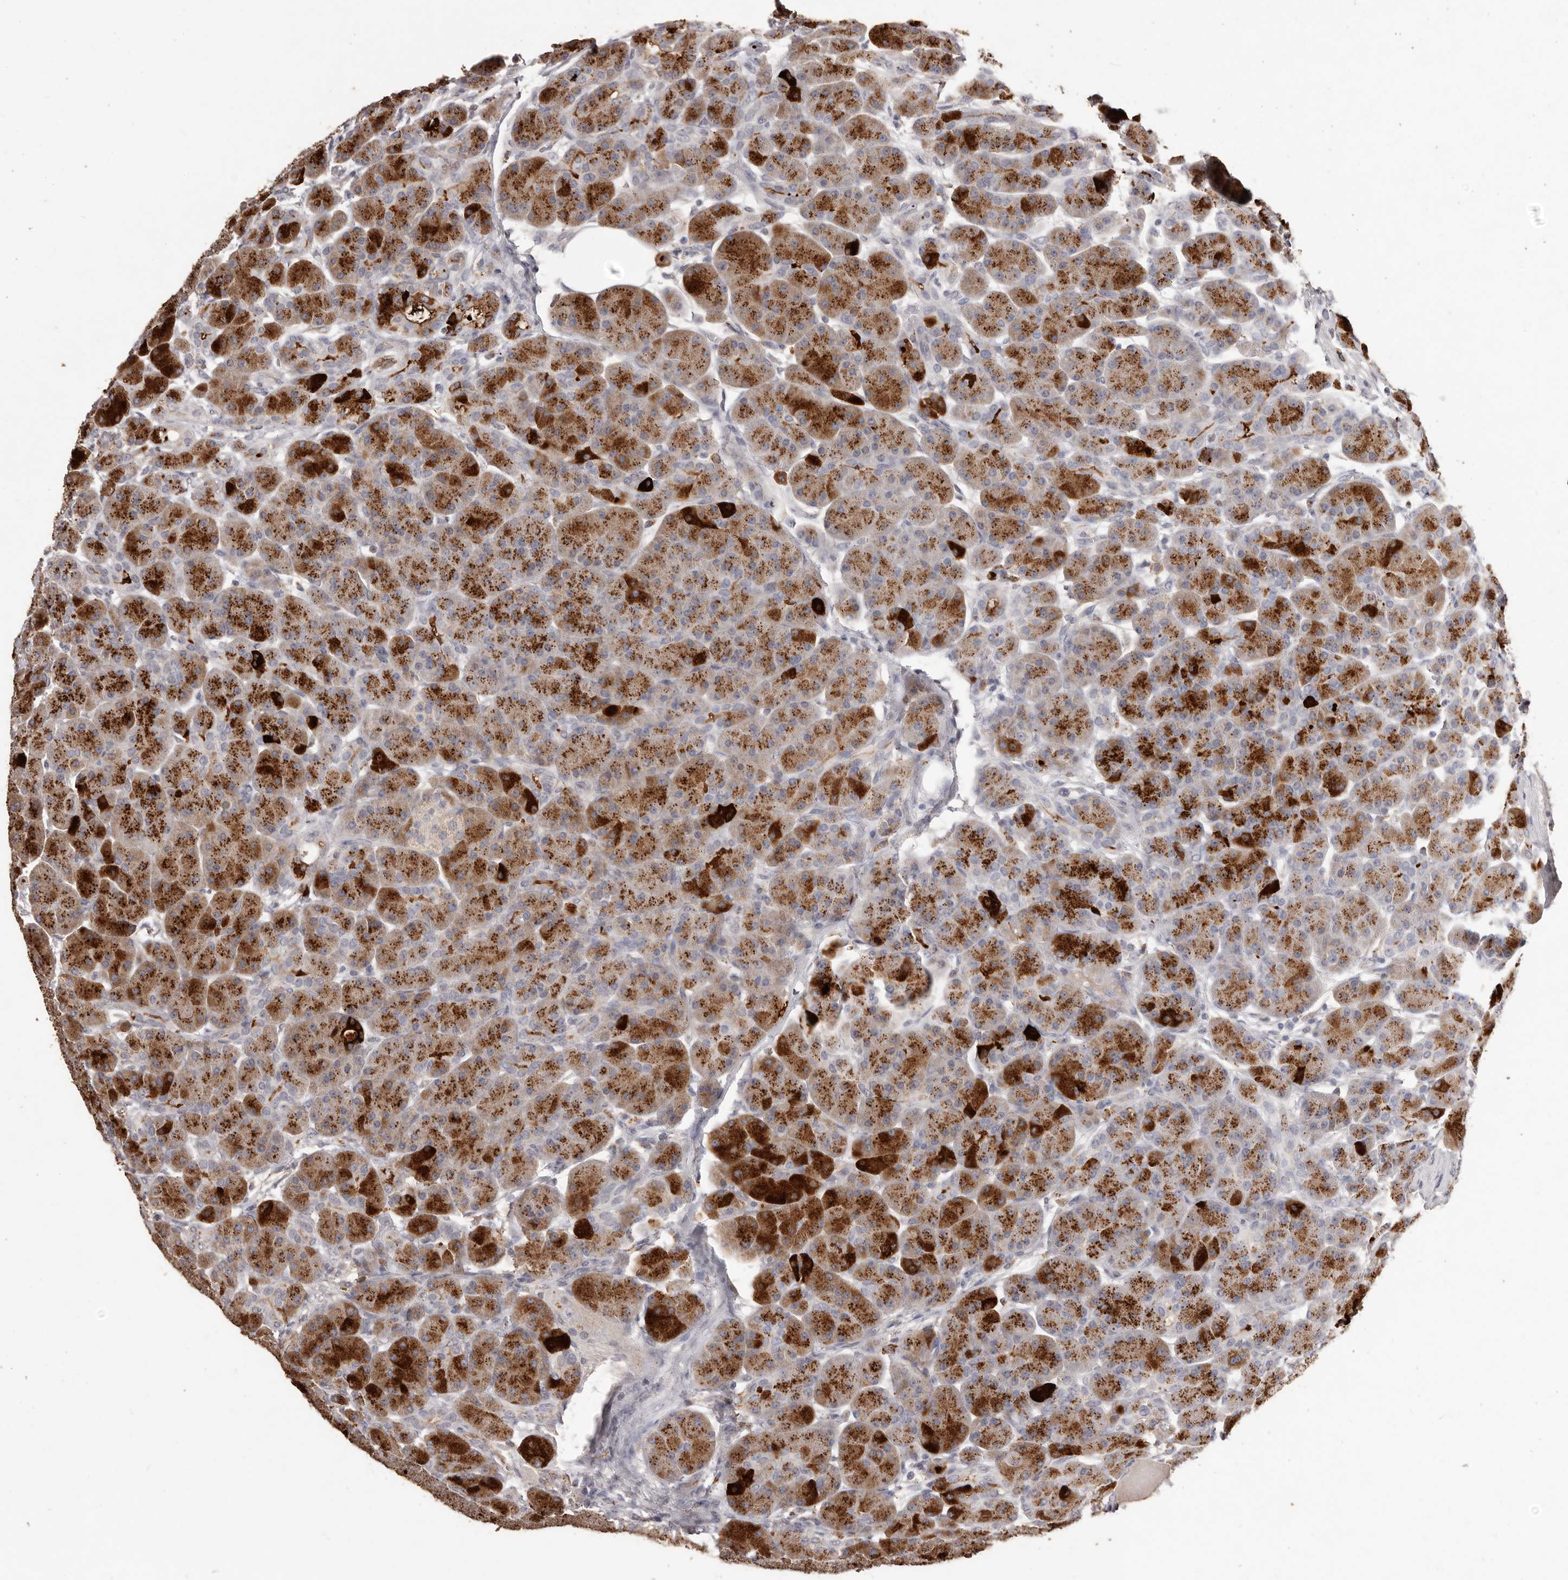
{"staining": {"intensity": "strong", "quantity": ">75%", "location": "cytoplasmic/membranous"}, "tissue": "pancreas", "cell_type": "Exocrine glandular cells", "image_type": "normal", "snomed": [{"axis": "morphology", "description": "Normal tissue, NOS"}, {"axis": "topography", "description": "Pancreas"}], "caption": "Immunohistochemistry image of normal pancreas: human pancreas stained using immunohistochemistry demonstrates high levels of strong protein expression localized specifically in the cytoplasmic/membranous of exocrine glandular cells, appearing as a cytoplasmic/membranous brown color.", "gene": "PRSS27", "patient": {"sex": "male", "age": 63}}